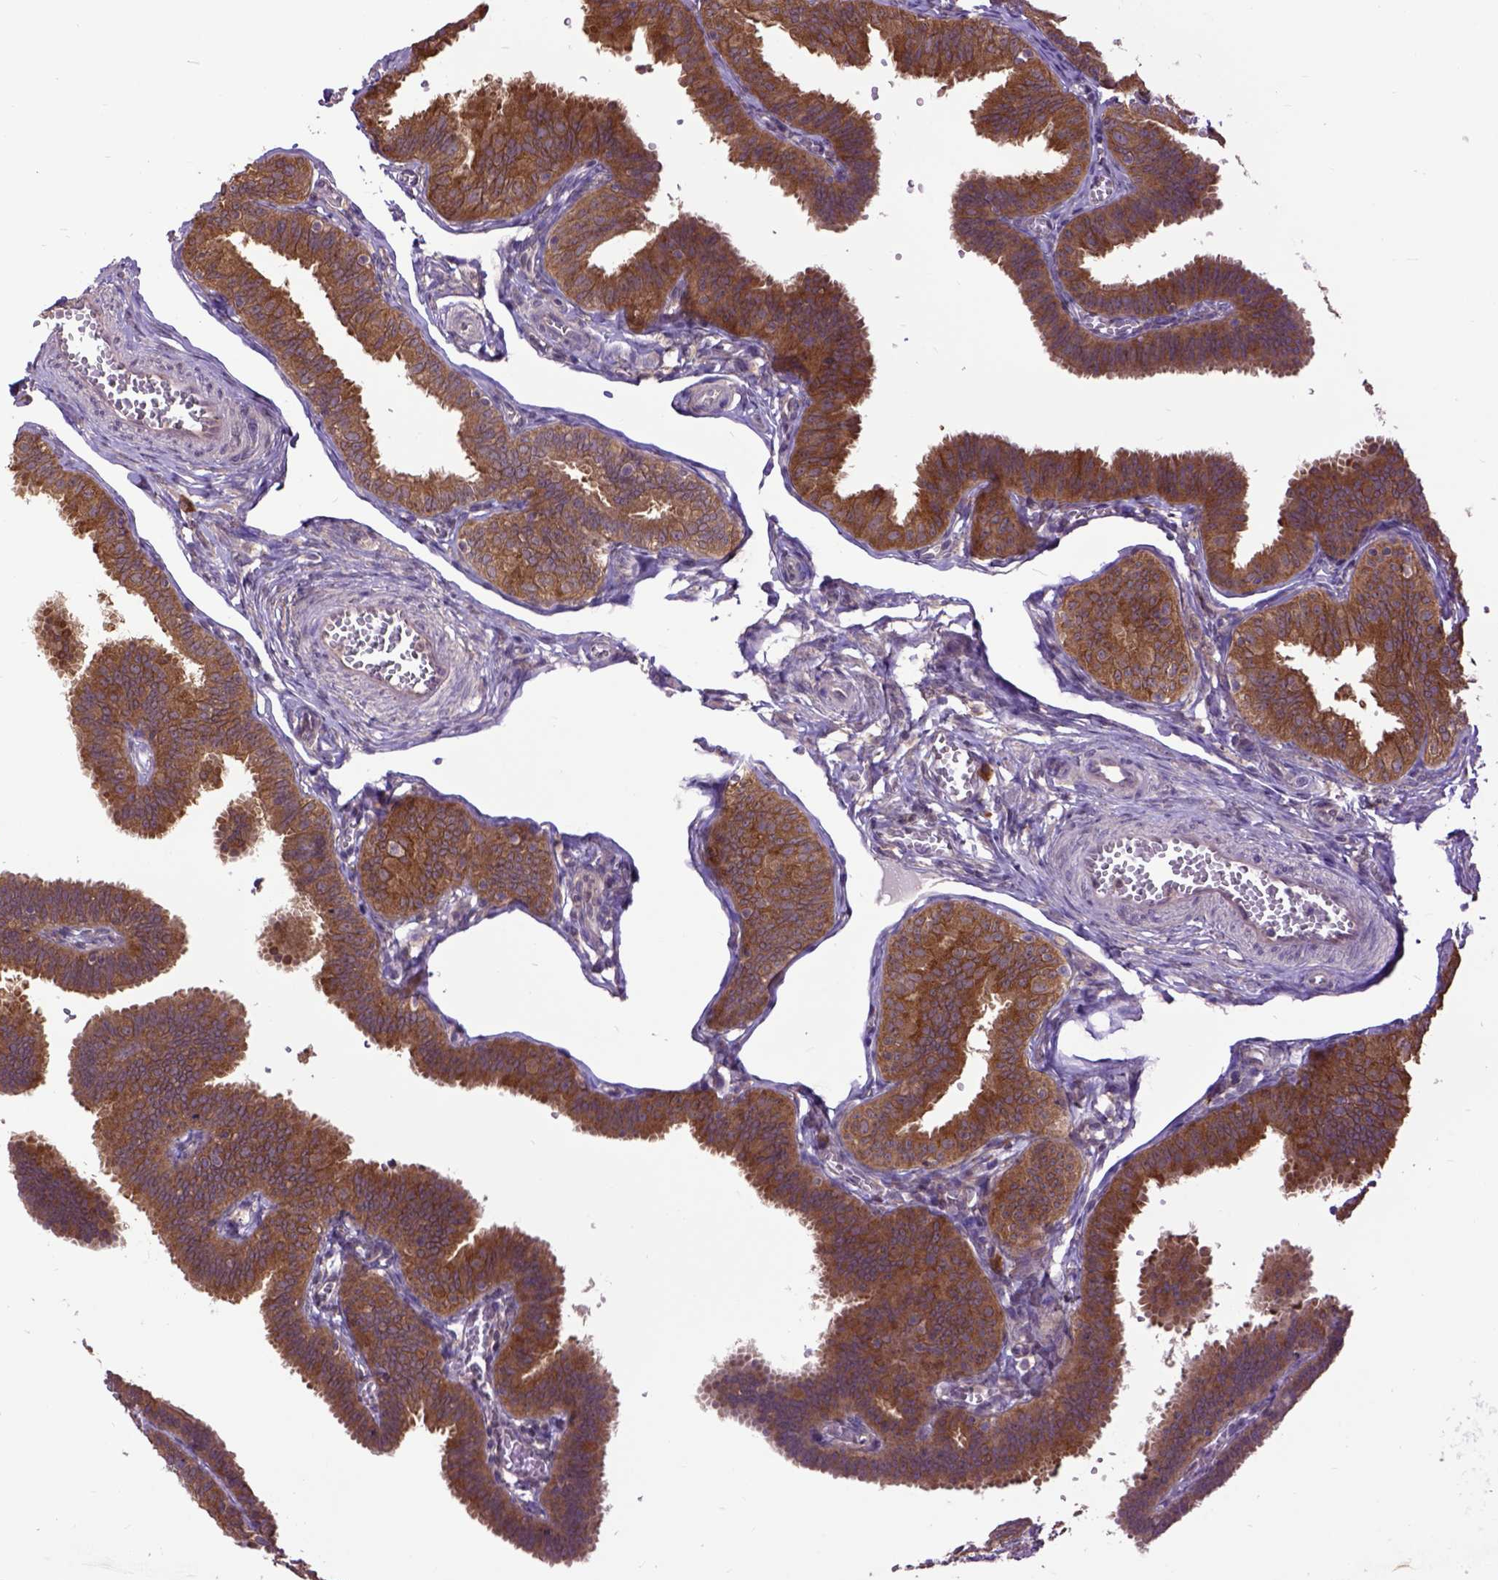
{"staining": {"intensity": "moderate", "quantity": ">75%", "location": "cytoplasmic/membranous"}, "tissue": "fallopian tube", "cell_type": "Glandular cells", "image_type": "normal", "snomed": [{"axis": "morphology", "description": "Normal tissue, NOS"}, {"axis": "topography", "description": "Fallopian tube"}], "caption": "Immunohistochemistry (IHC) image of benign fallopian tube stained for a protein (brown), which reveals medium levels of moderate cytoplasmic/membranous staining in about >75% of glandular cells.", "gene": "ARL1", "patient": {"sex": "female", "age": 25}}